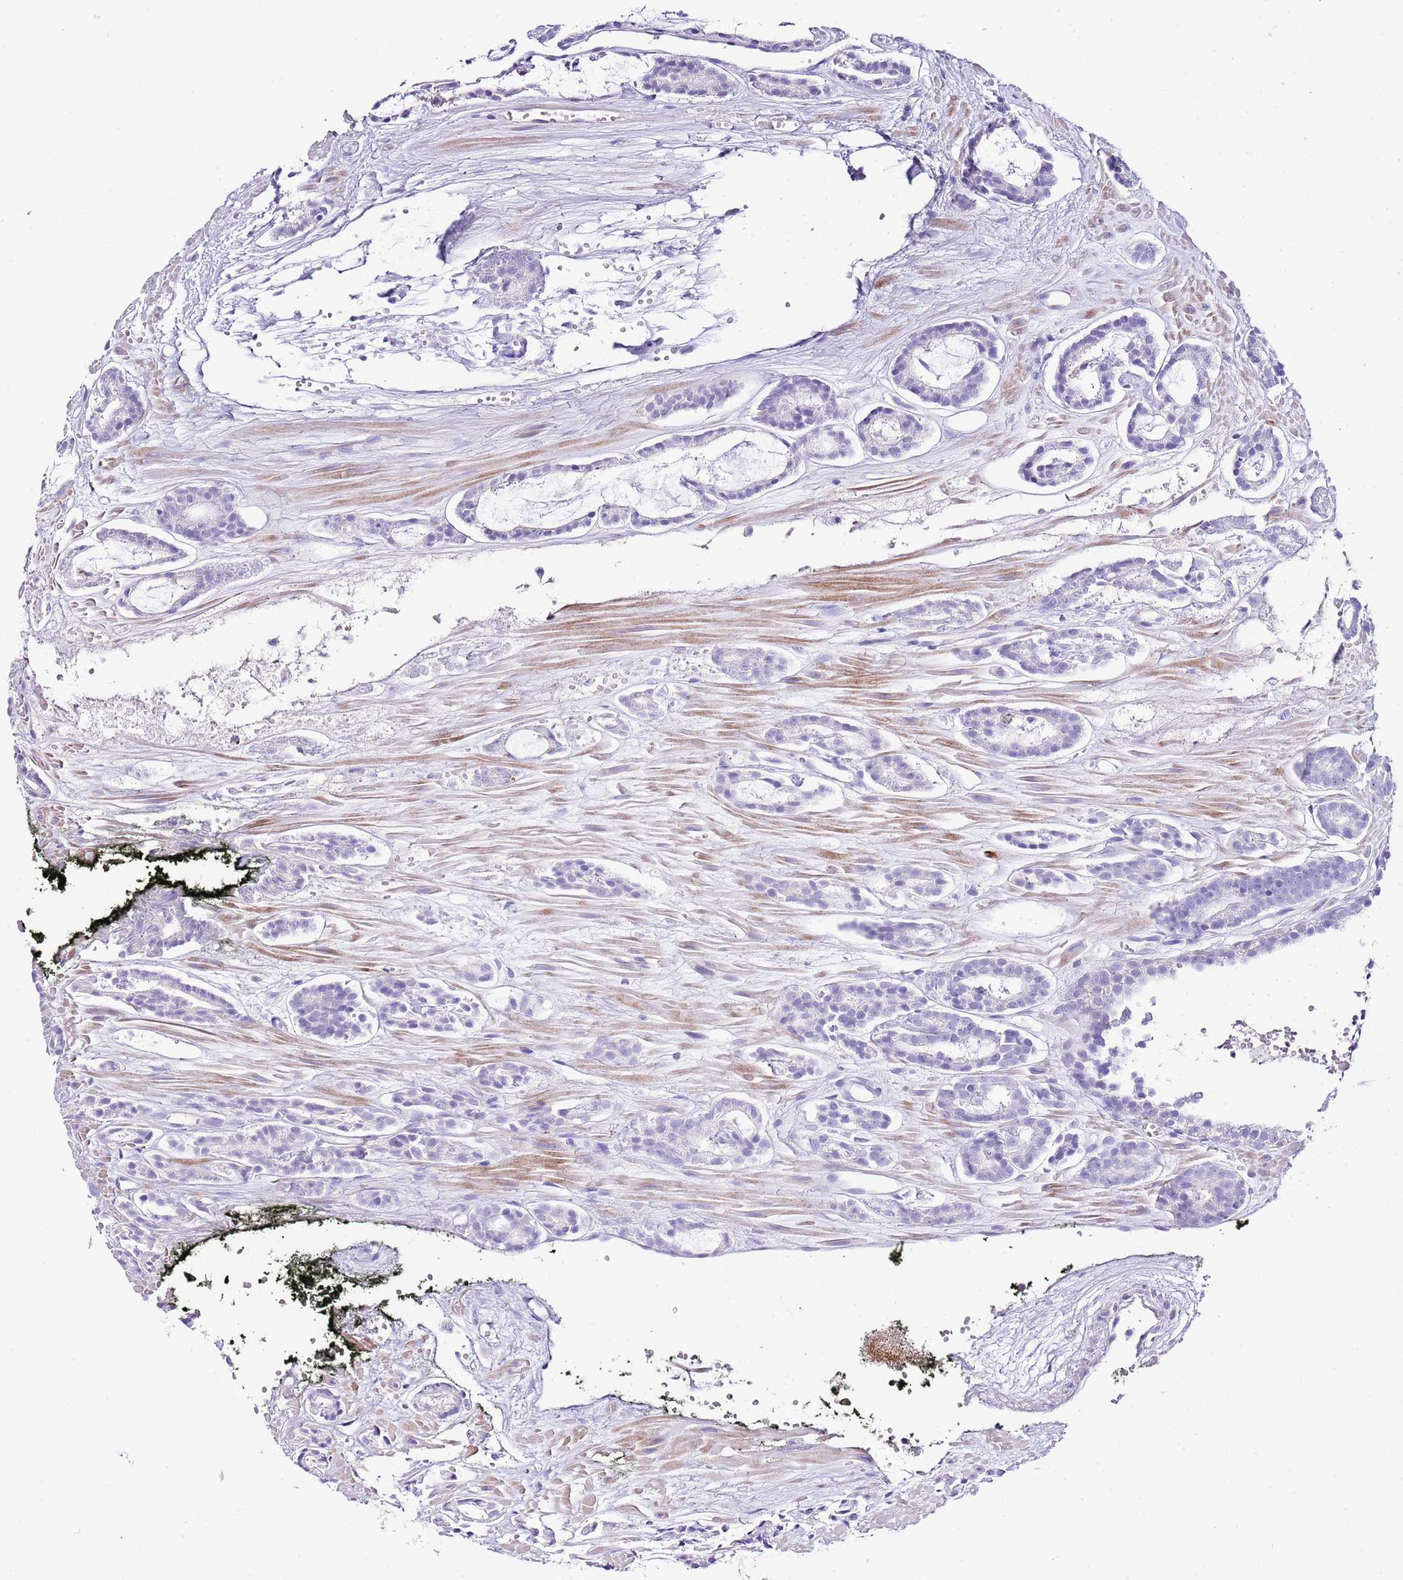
{"staining": {"intensity": "negative", "quantity": "none", "location": "none"}, "tissue": "prostate cancer", "cell_type": "Tumor cells", "image_type": "cancer", "snomed": [{"axis": "morphology", "description": "Adenocarcinoma, High grade"}, {"axis": "topography", "description": "Prostate"}], "caption": "Tumor cells are negative for brown protein staining in high-grade adenocarcinoma (prostate). (DAB immunohistochemistry (IHC), high magnification).", "gene": "ALDH3A1", "patient": {"sex": "male", "age": 71}}